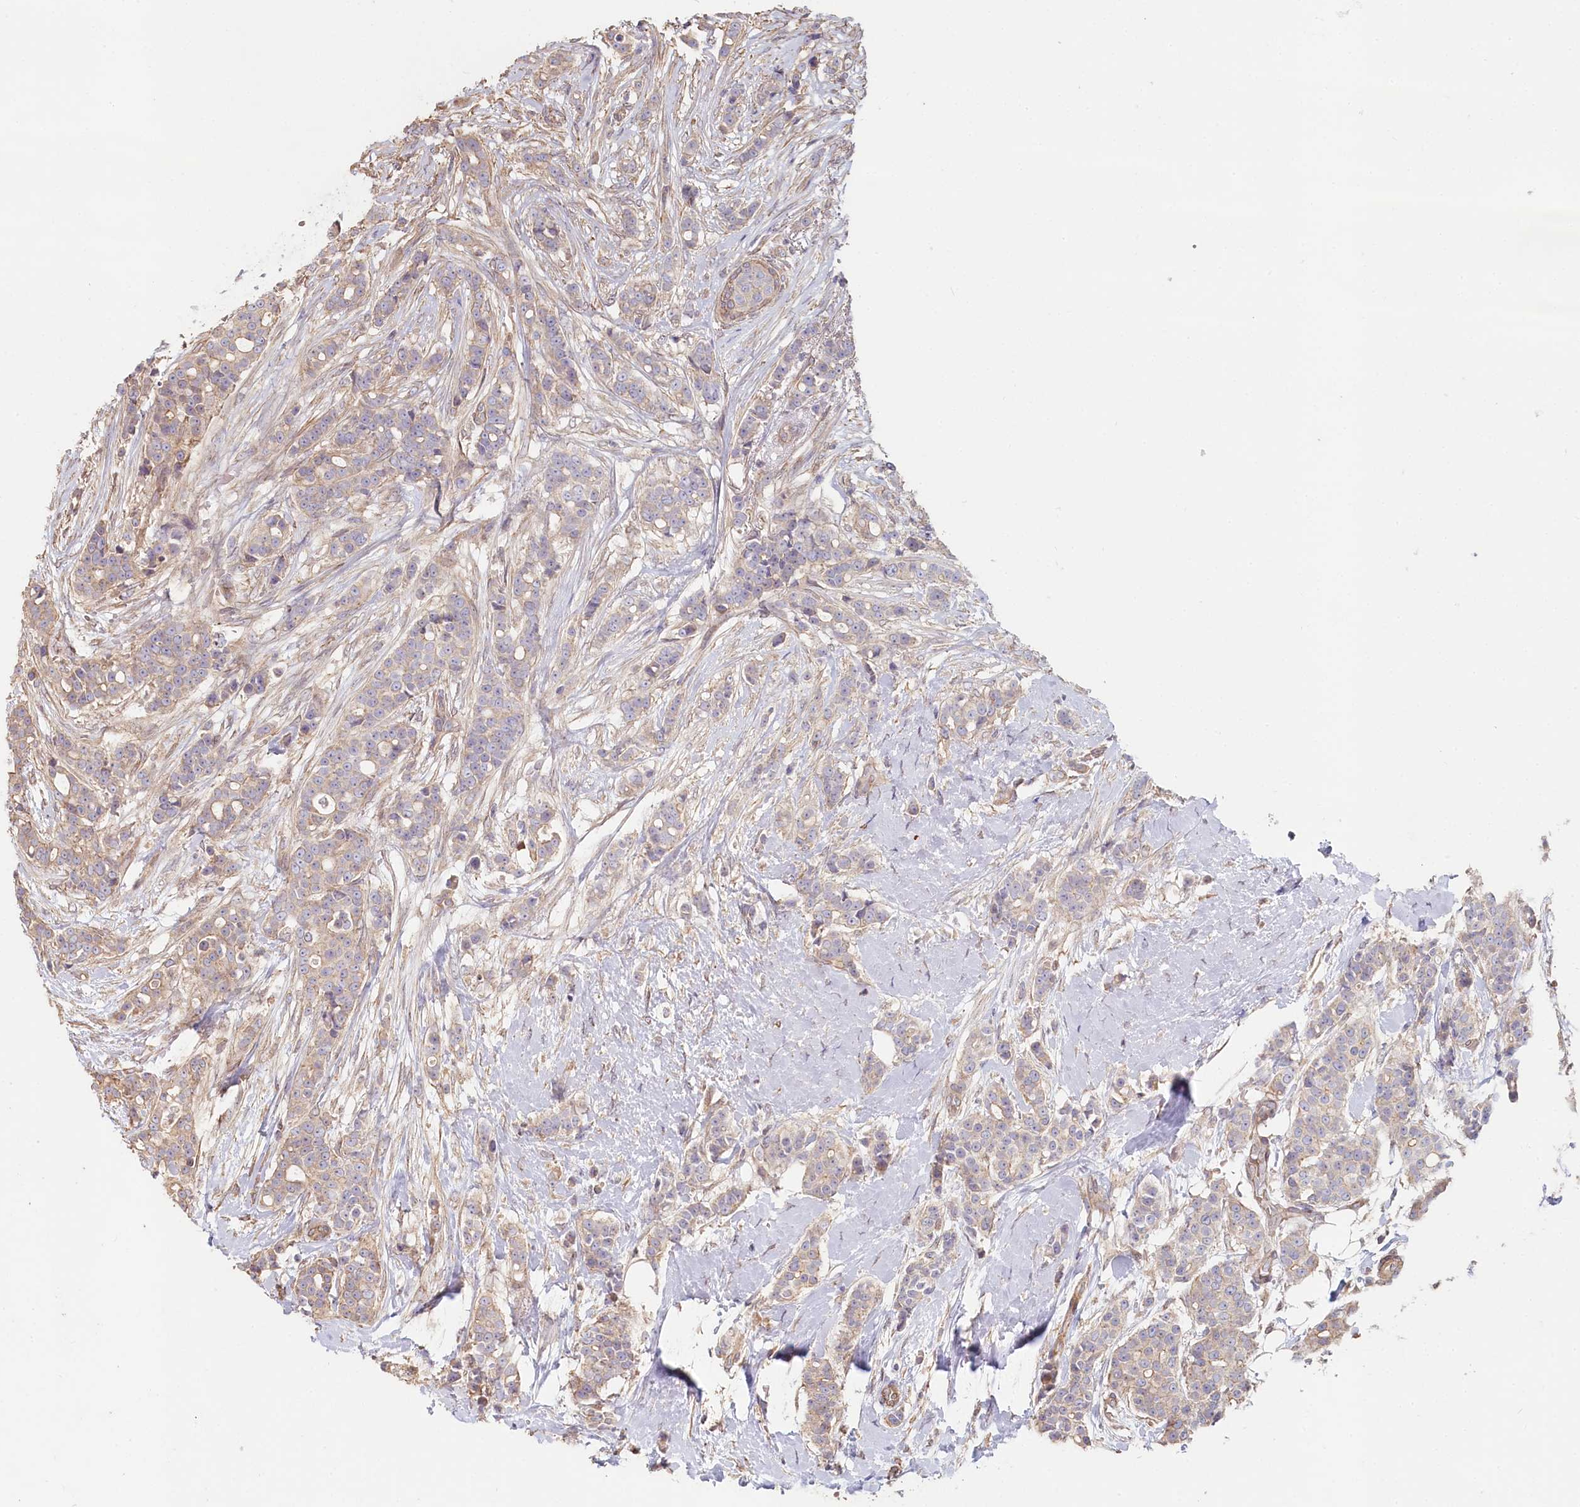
{"staining": {"intensity": "weak", "quantity": "25%-75%", "location": "cytoplasmic/membranous"}, "tissue": "breast cancer", "cell_type": "Tumor cells", "image_type": "cancer", "snomed": [{"axis": "morphology", "description": "Lobular carcinoma"}, {"axis": "topography", "description": "Breast"}], "caption": "Immunohistochemical staining of human breast lobular carcinoma reveals low levels of weak cytoplasmic/membranous expression in approximately 25%-75% of tumor cells.", "gene": "TCHP", "patient": {"sex": "female", "age": 51}}